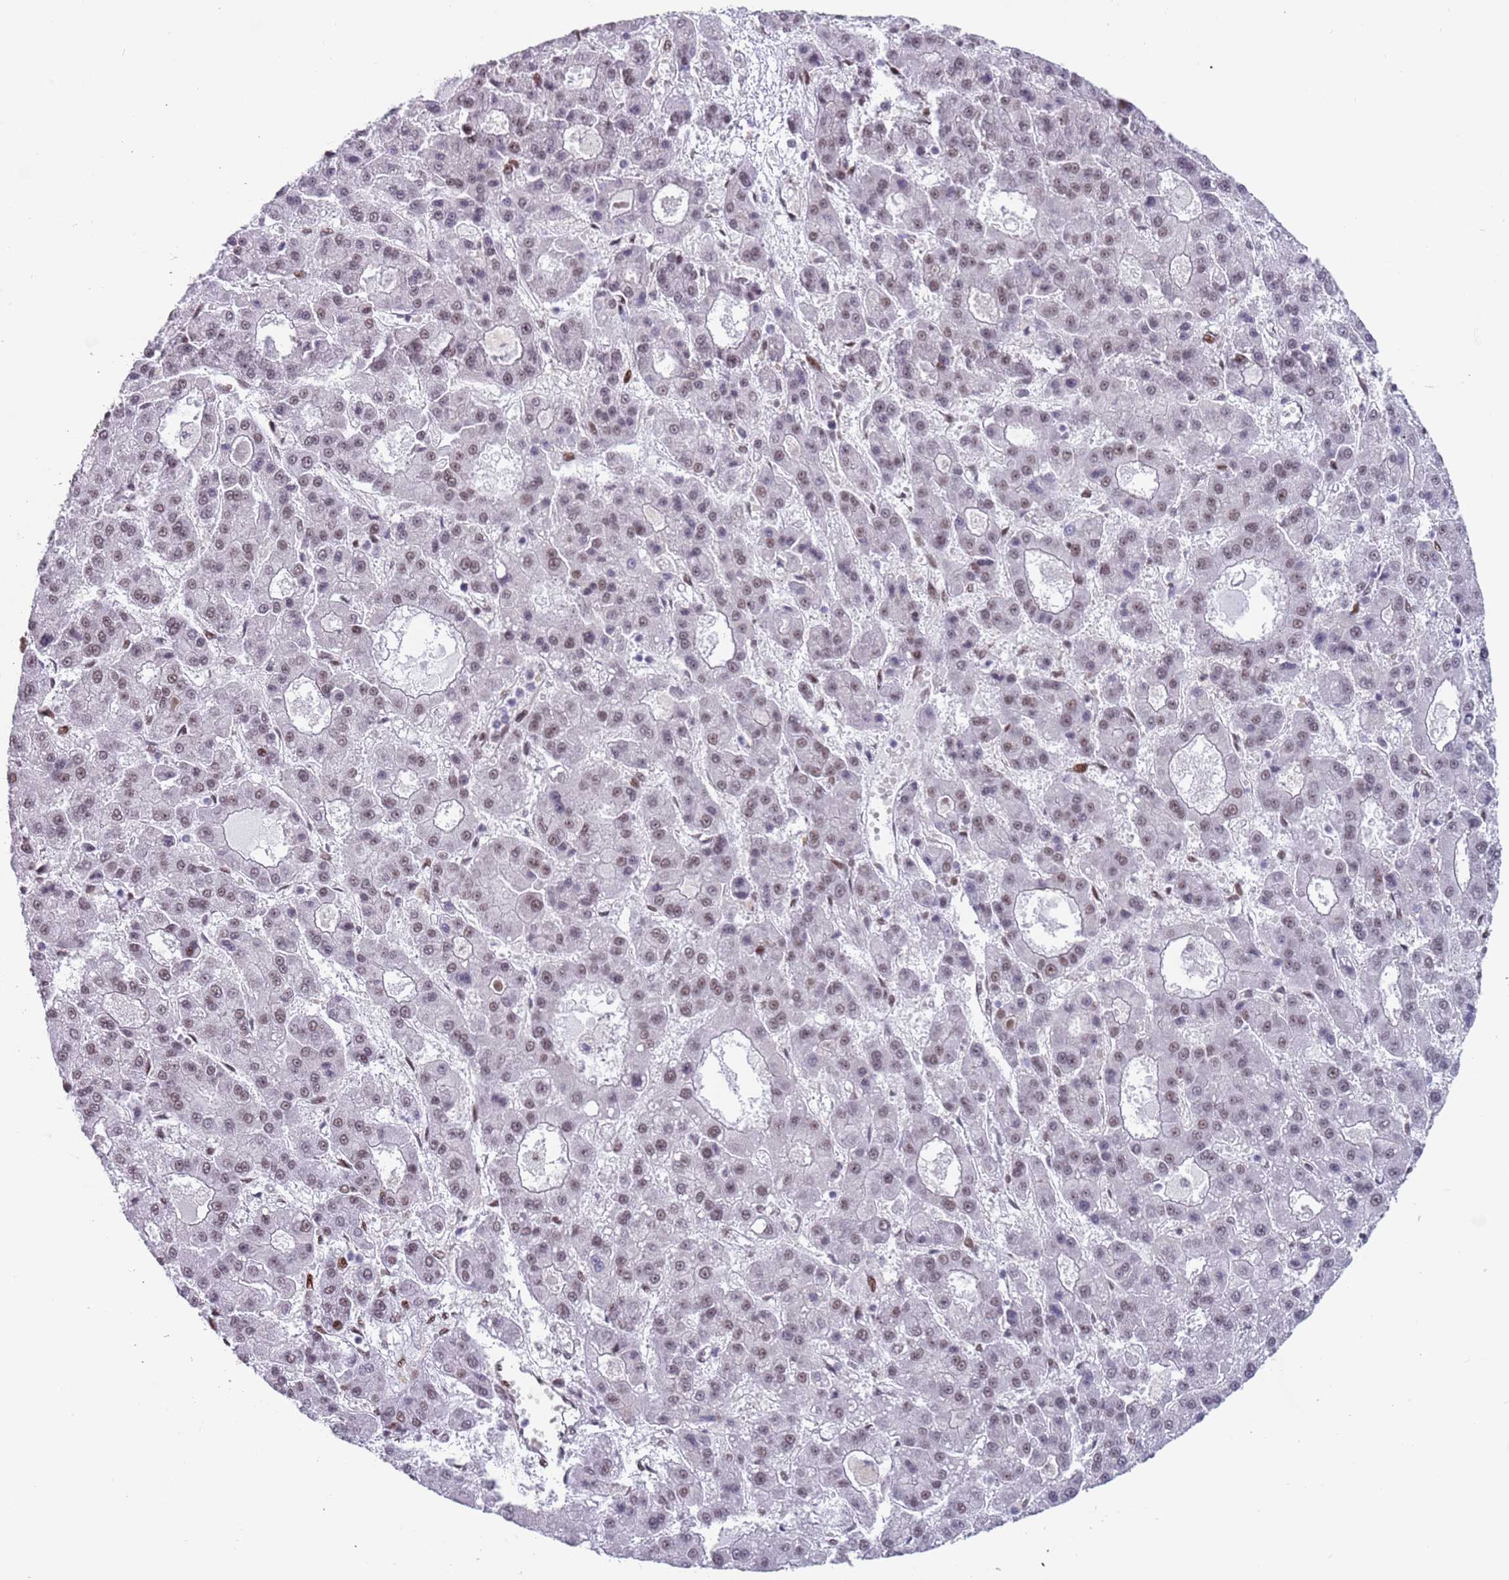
{"staining": {"intensity": "weak", "quantity": ">75%", "location": "nuclear"}, "tissue": "liver cancer", "cell_type": "Tumor cells", "image_type": "cancer", "snomed": [{"axis": "morphology", "description": "Carcinoma, Hepatocellular, NOS"}, {"axis": "topography", "description": "Liver"}], "caption": "Liver cancer was stained to show a protein in brown. There is low levels of weak nuclear expression in about >75% of tumor cells. The staining was performed using DAB to visualize the protein expression in brown, while the nuclei were stained in blue with hematoxylin (Magnification: 20x).", "gene": "LRMDA", "patient": {"sex": "male", "age": 70}}